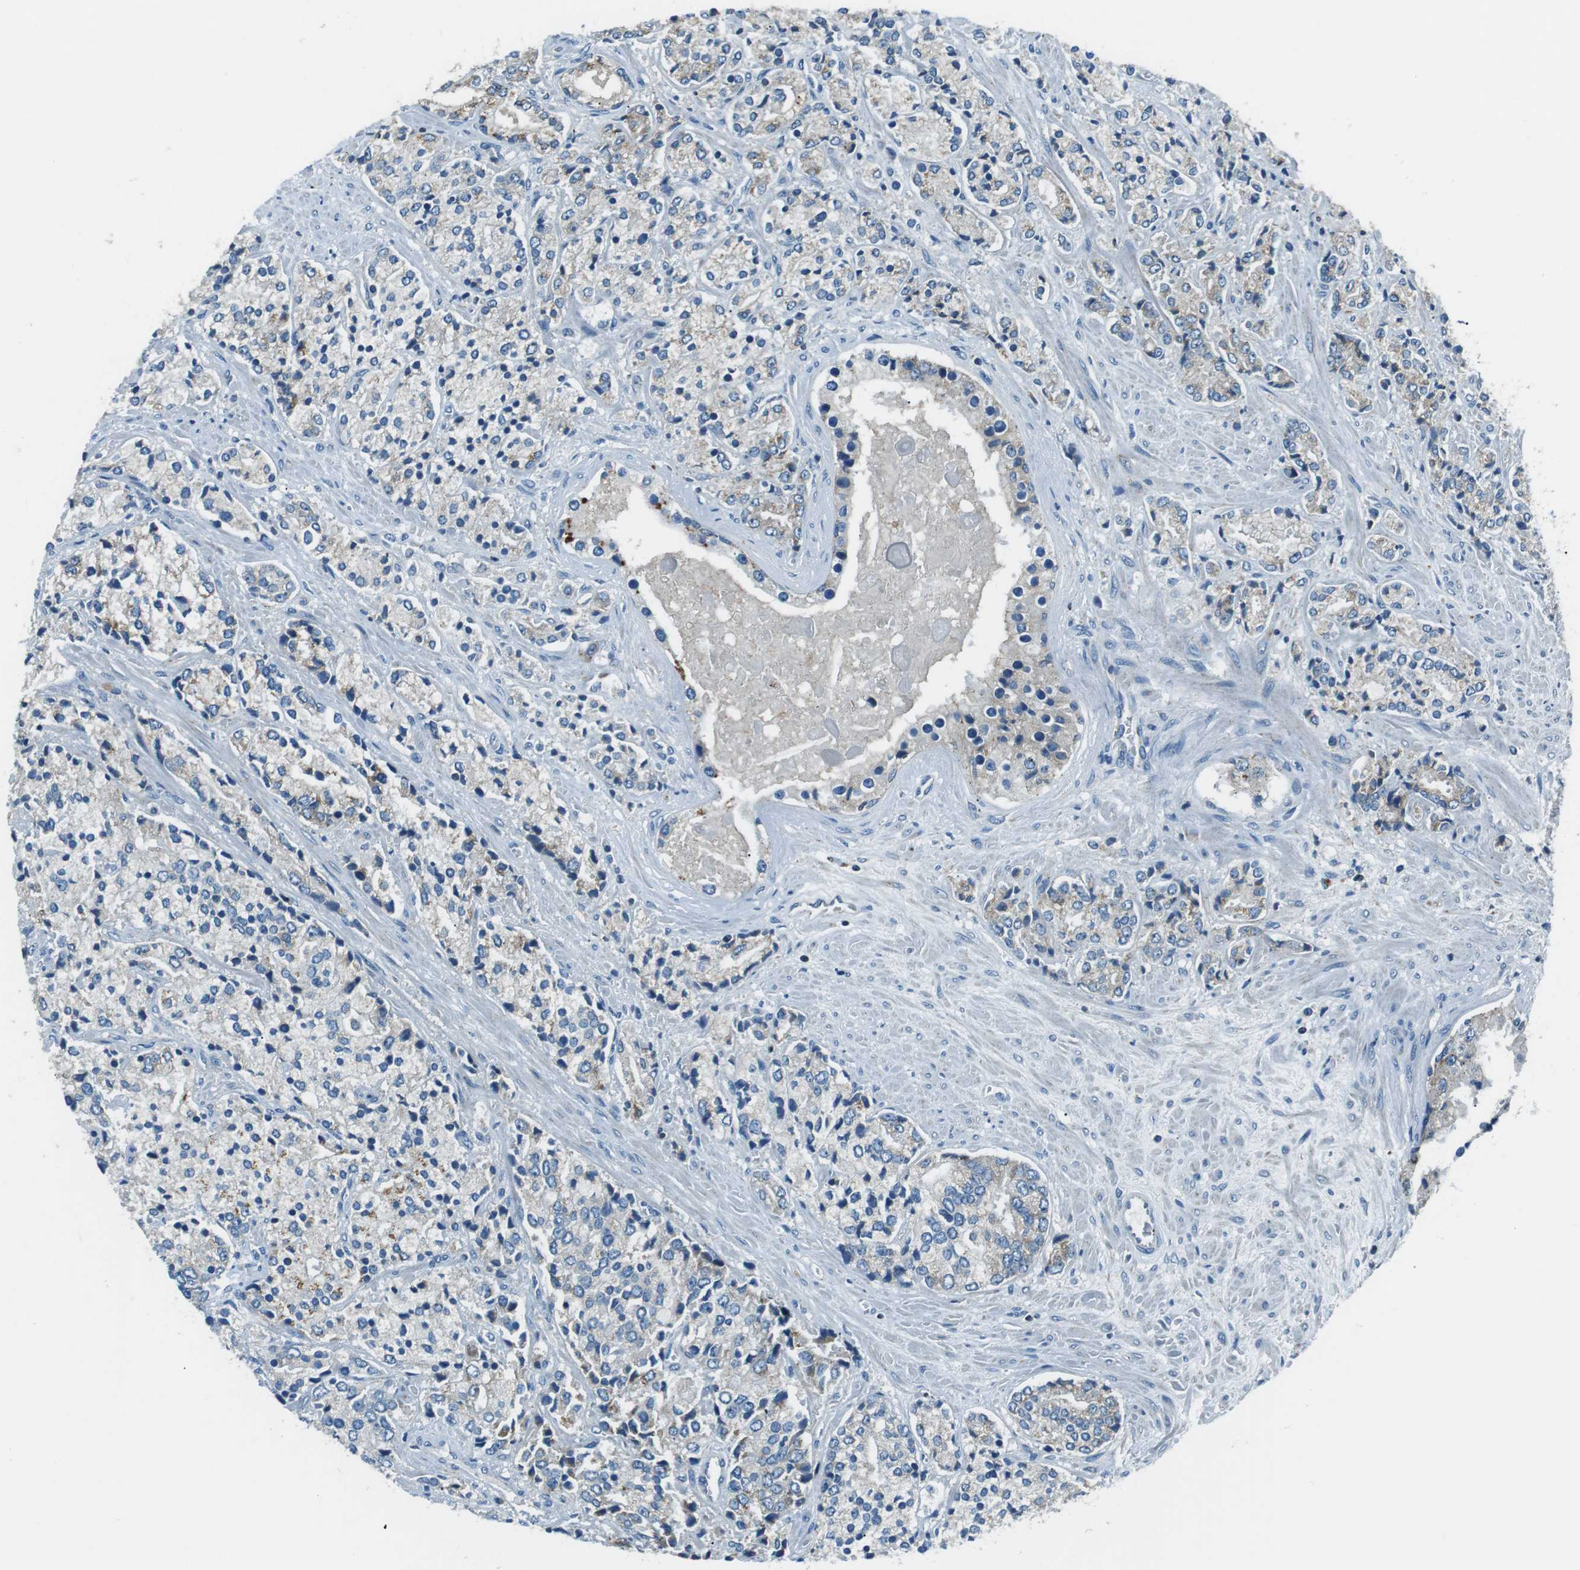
{"staining": {"intensity": "negative", "quantity": "none", "location": "none"}, "tissue": "prostate cancer", "cell_type": "Tumor cells", "image_type": "cancer", "snomed": [{"axis": "morphology", "description": "Adenocarcinoma, High grade"}, {"axis": "topography", "description": "Prostate"}], "caption": "Histopathology image shows no protein staining in tumor cells of high-grade adenocarcinoma (prostate) tissue. (Brightfield microscopy of DAB immunohistochemistry (IHC) at high magnification).", "gene": "FAM3B", "patient": {"sex": "male", "age": 71}}